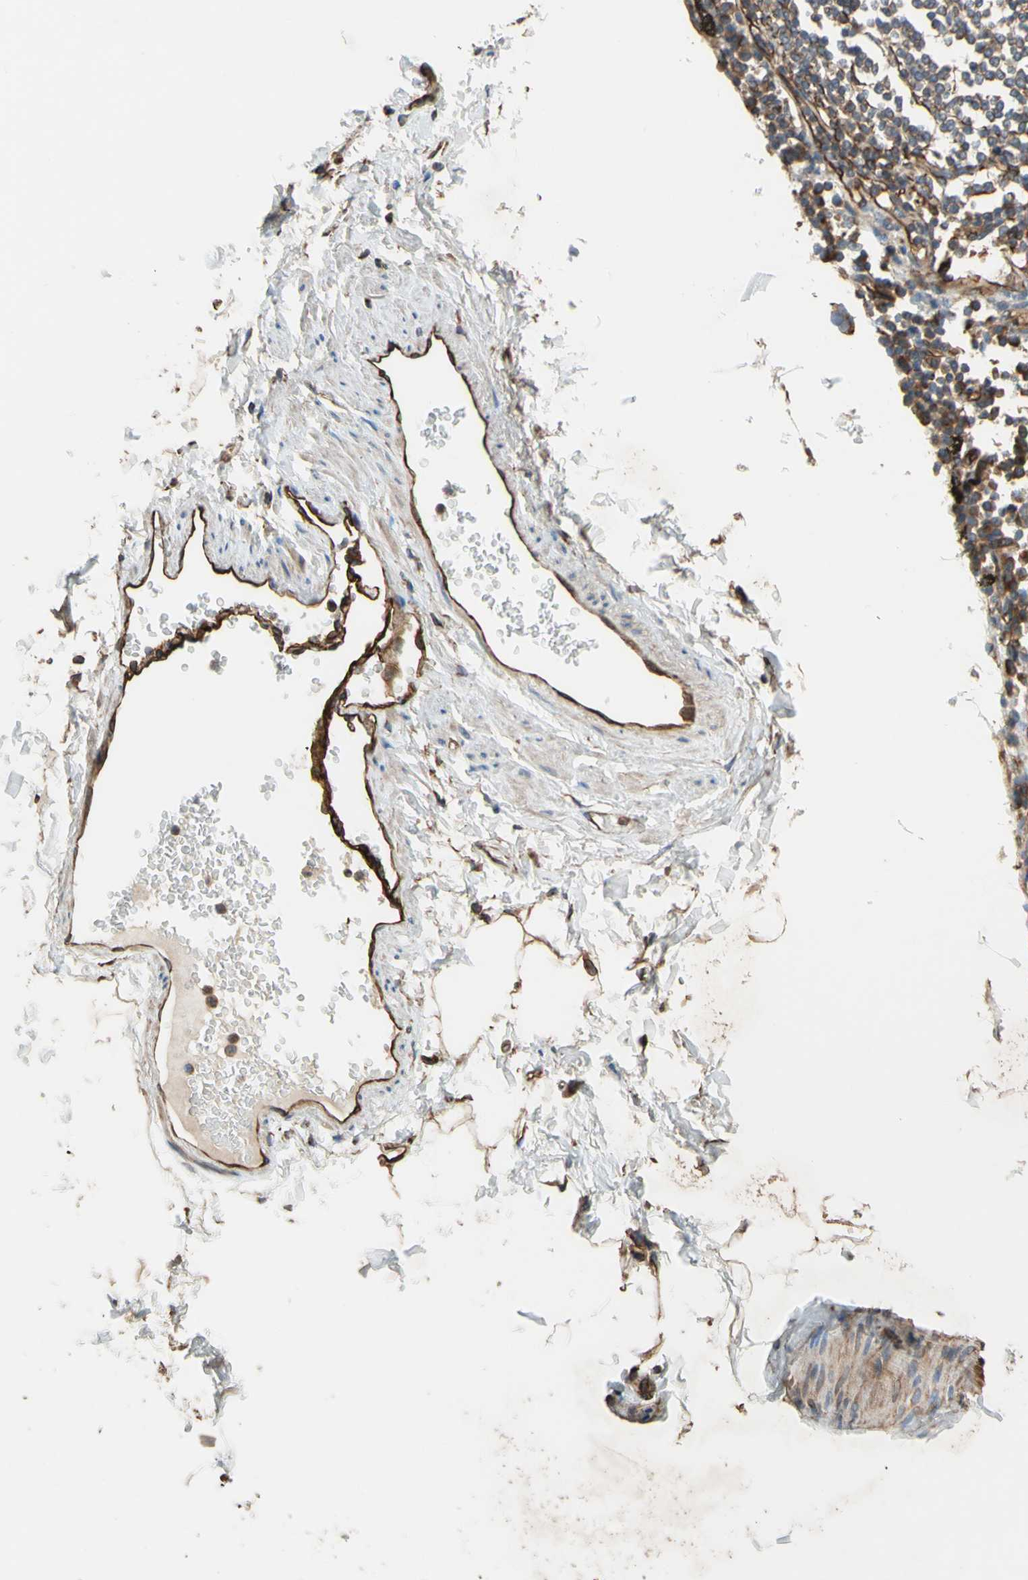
{"staining": {"intensity": "moderate", "quantity": ">75%", "location": "cytoplasmic/membranous"}, "tissue": "adipose tissue", "cell_type": "Adipocytes", "image_type": "normal", "snomed": [{"axis": "morphology", "description": "Normal tissue, NOS"}, {"axis": "topography", "description": "Cartilage tissue"}, {"axis": "topography", "description": "Bronchus"}], "caption": "An immunohistochemistry (IHC) histopathology image of unremarkable tissue is shown. Protein staining in brown labels moderate cytoplasmic/membranous positivity in adipose tissue within adipocytes.", "gene": "TRAF2", "patient": {"sex": "female", "age": 73}}